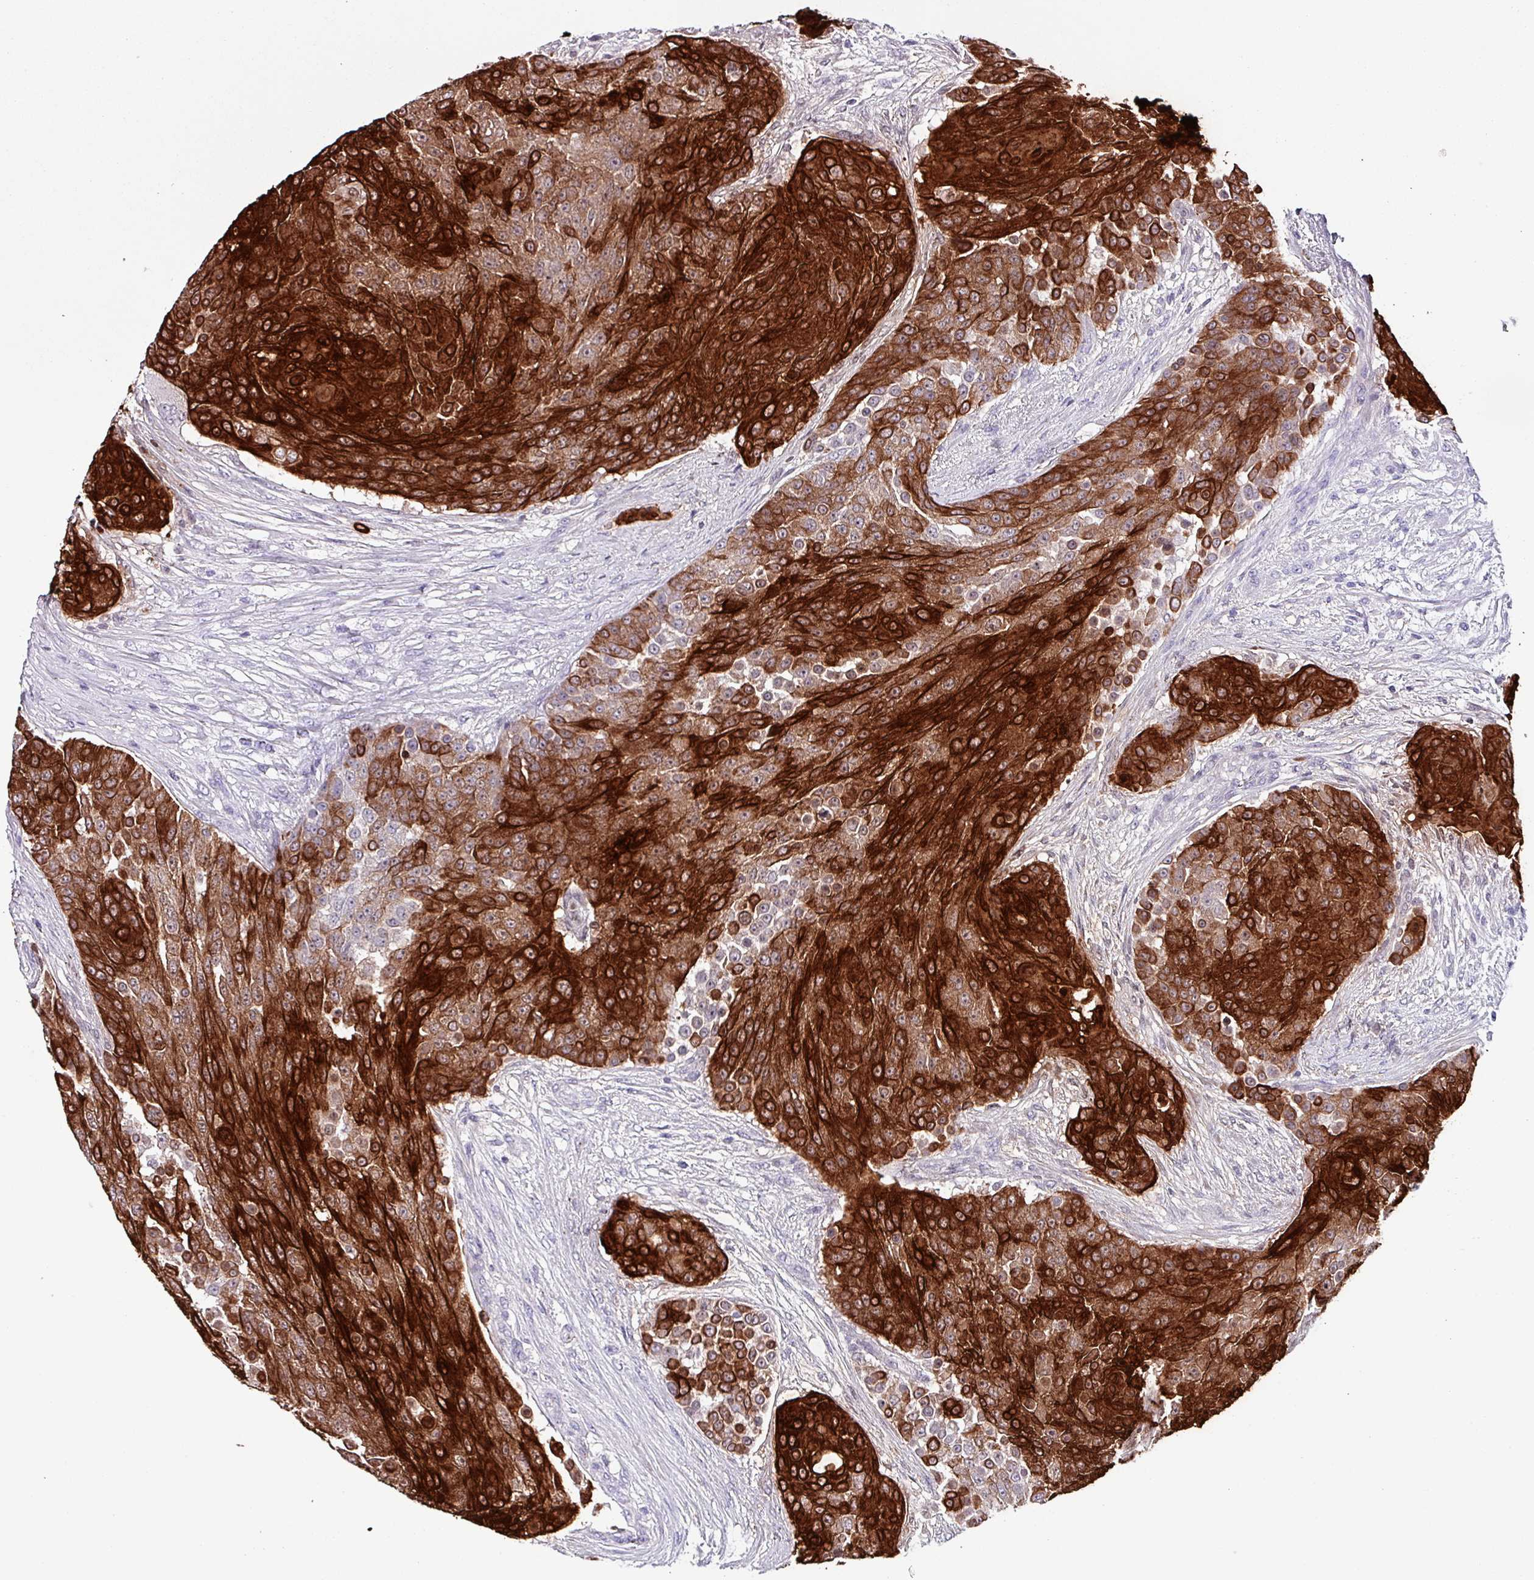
{"staining": {"intensity": "strong", "quantity": ">75%", "location": "cytoplasmic/membranous"}, "tissue": "urothelial cancer", "cell_type": "Tumor cells", "image_type": "cancer", "snomed": [{"axis": "morphology", "description": "Urothelial carcinoma, High grade"}, {"axis": "topography", "description": "Urinary bladder"}], "caption": "This photomicrograph reveals immunohistochemistry (IHC) staining of human urothelial cancer, with high strong cytoplasmic/membranous expression in about >75% of tumor cells.", "gene": "KRT6C", "patient": {"sex": "female", "age": 63}}